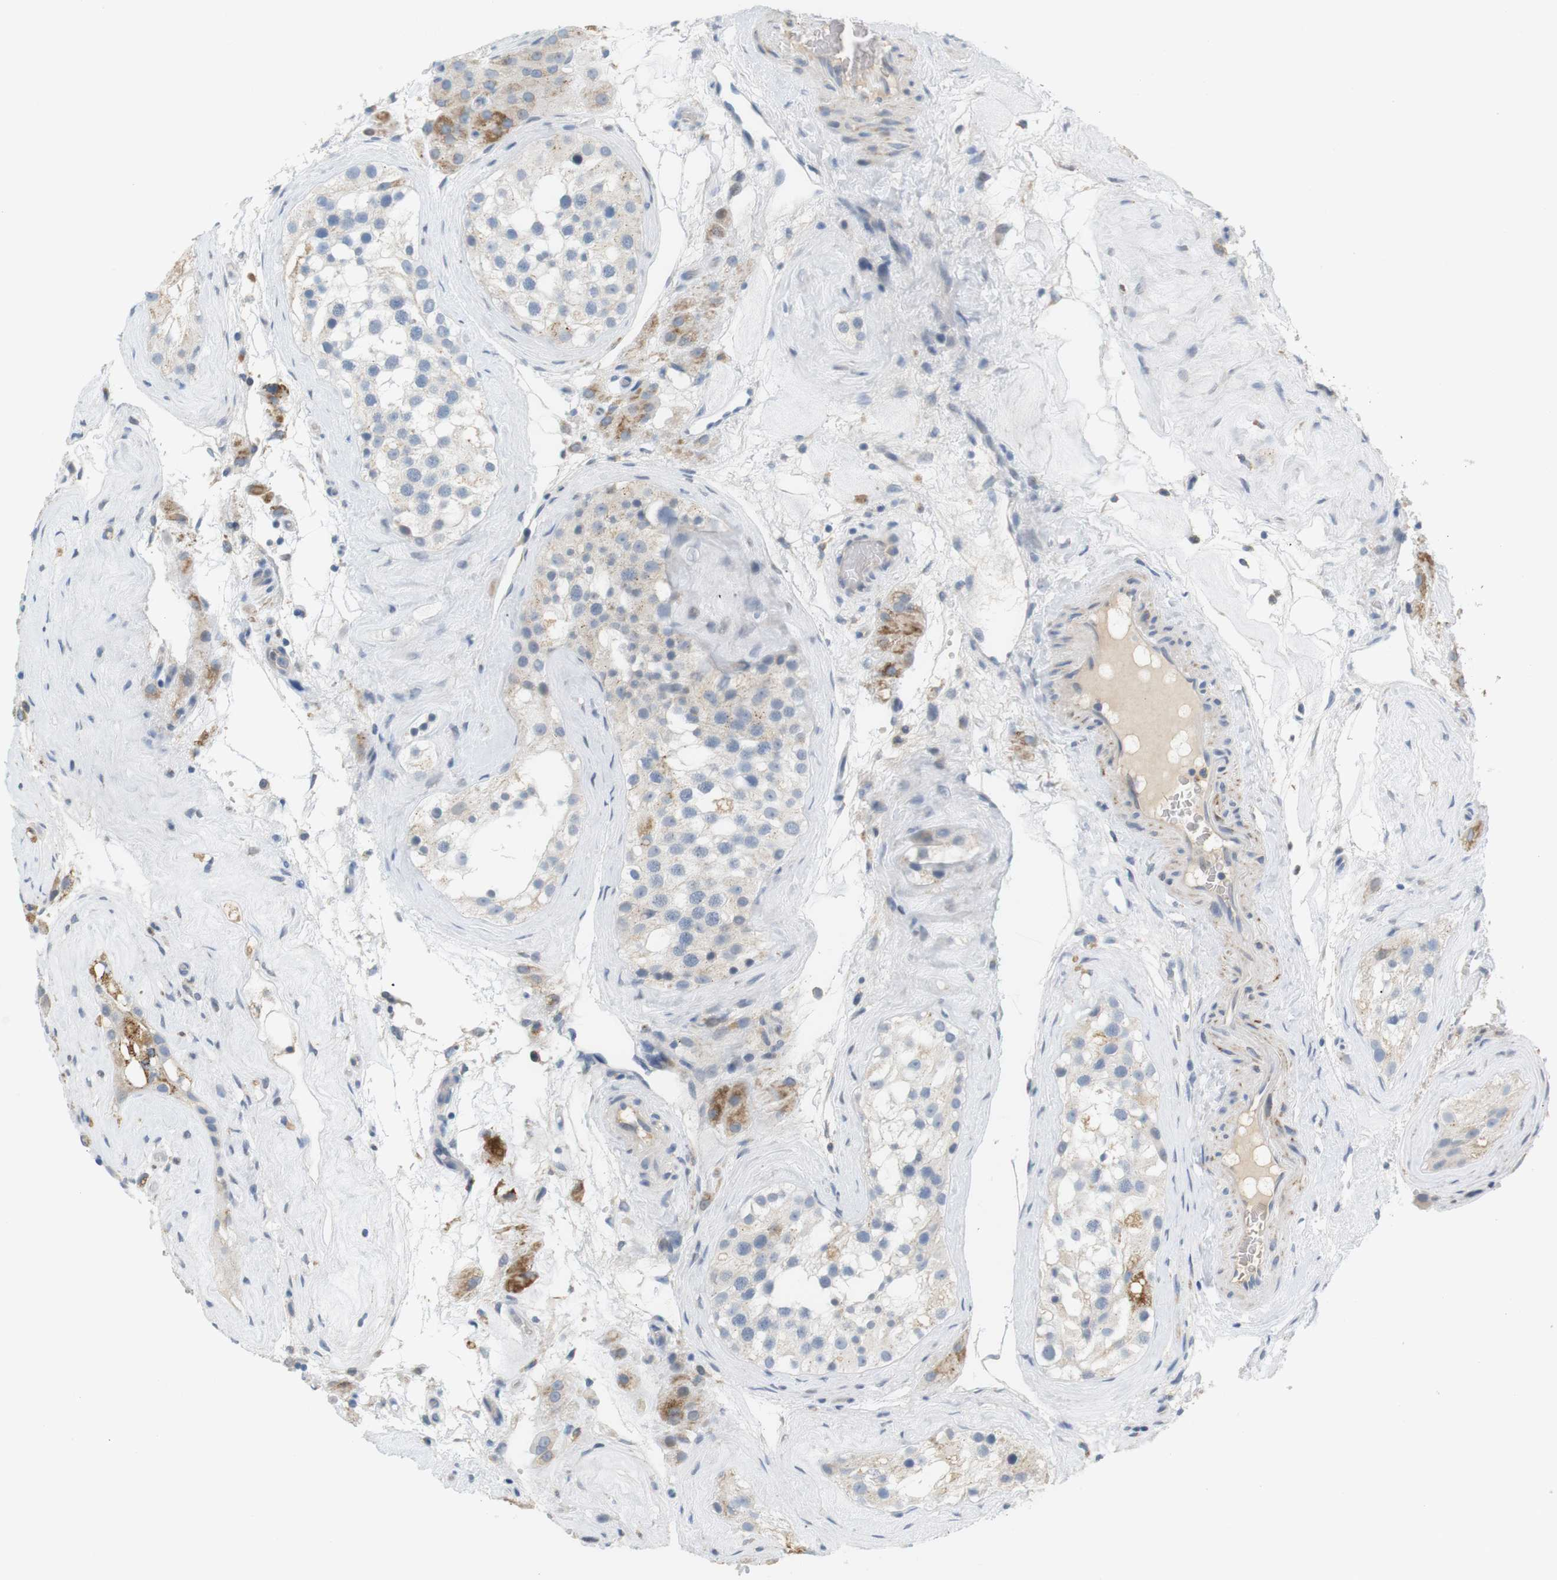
{"staining": {"intensity": "weak", "quantity": "25%-75%", "location": "cytoplasmic/membranous"}, "tissue": "testis", "cell_type": "Cells in seminiferous ducts", "image_type": "normal", "snomed": [{"axis": "morphology", "description": "Normal tissue, NOS"}, {"axis": "morphology", "description": "Seminoma, NOS"}, {"axis": "topography", "description": "Testis"}], "caption": "This image demonstrates normal testis stained with immunohistochemistry to label a protein in brown. The cytoplasmic/membranous of cells in seminiferous ducts show weak positivity for the protein. Nuclei are counter-stained blue.", "gene": "CD300E", "patient": {"sex": "male", "age": 71}}